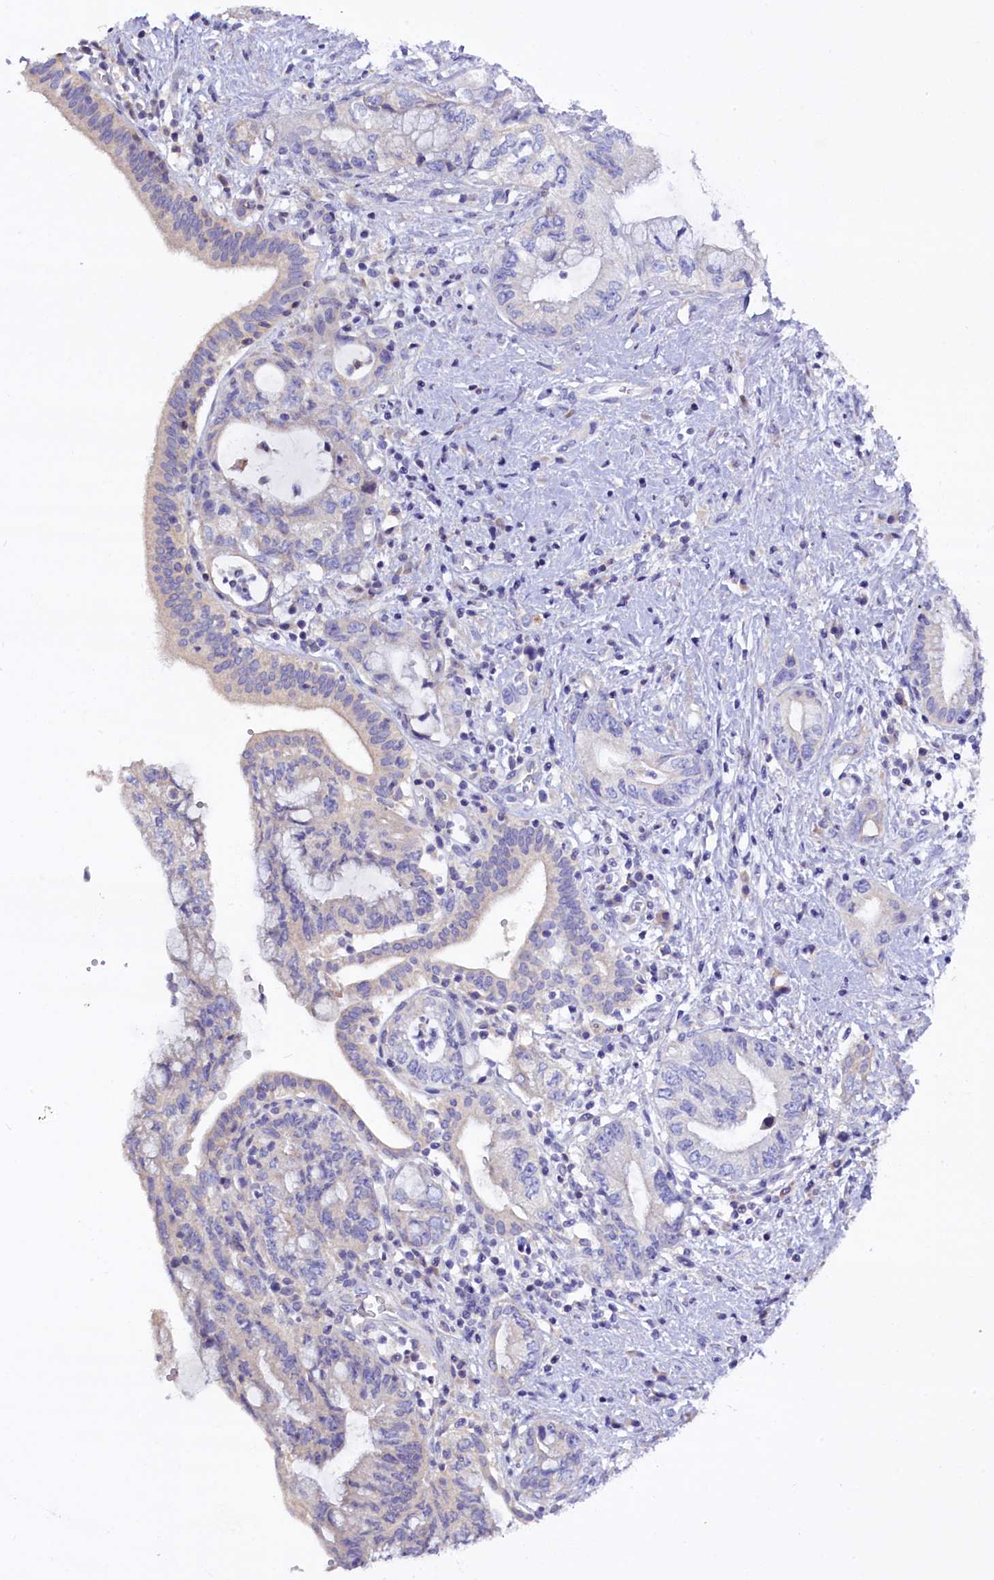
{"staining": {"intensity": "negative", "quantity": "none", "location": "none"}, "tissue": "pancreatic cancer", "cell_type": "Tumor cells", "image_type": "cancer", "snomed": [{"axis": "morphology", "description": "Adenocarcinoma, NOS"}, {"axis": "topography", "description": "Pancreas"}], "caption": "An immunohistochemistry micrograph of adenocarcinoma (pancreatic) is shown. There is no staining in tumor cells of adenocarcinoma (pancreatic).", "gene": "RTTN", "patient": {"sex": "female", "age": 73}}